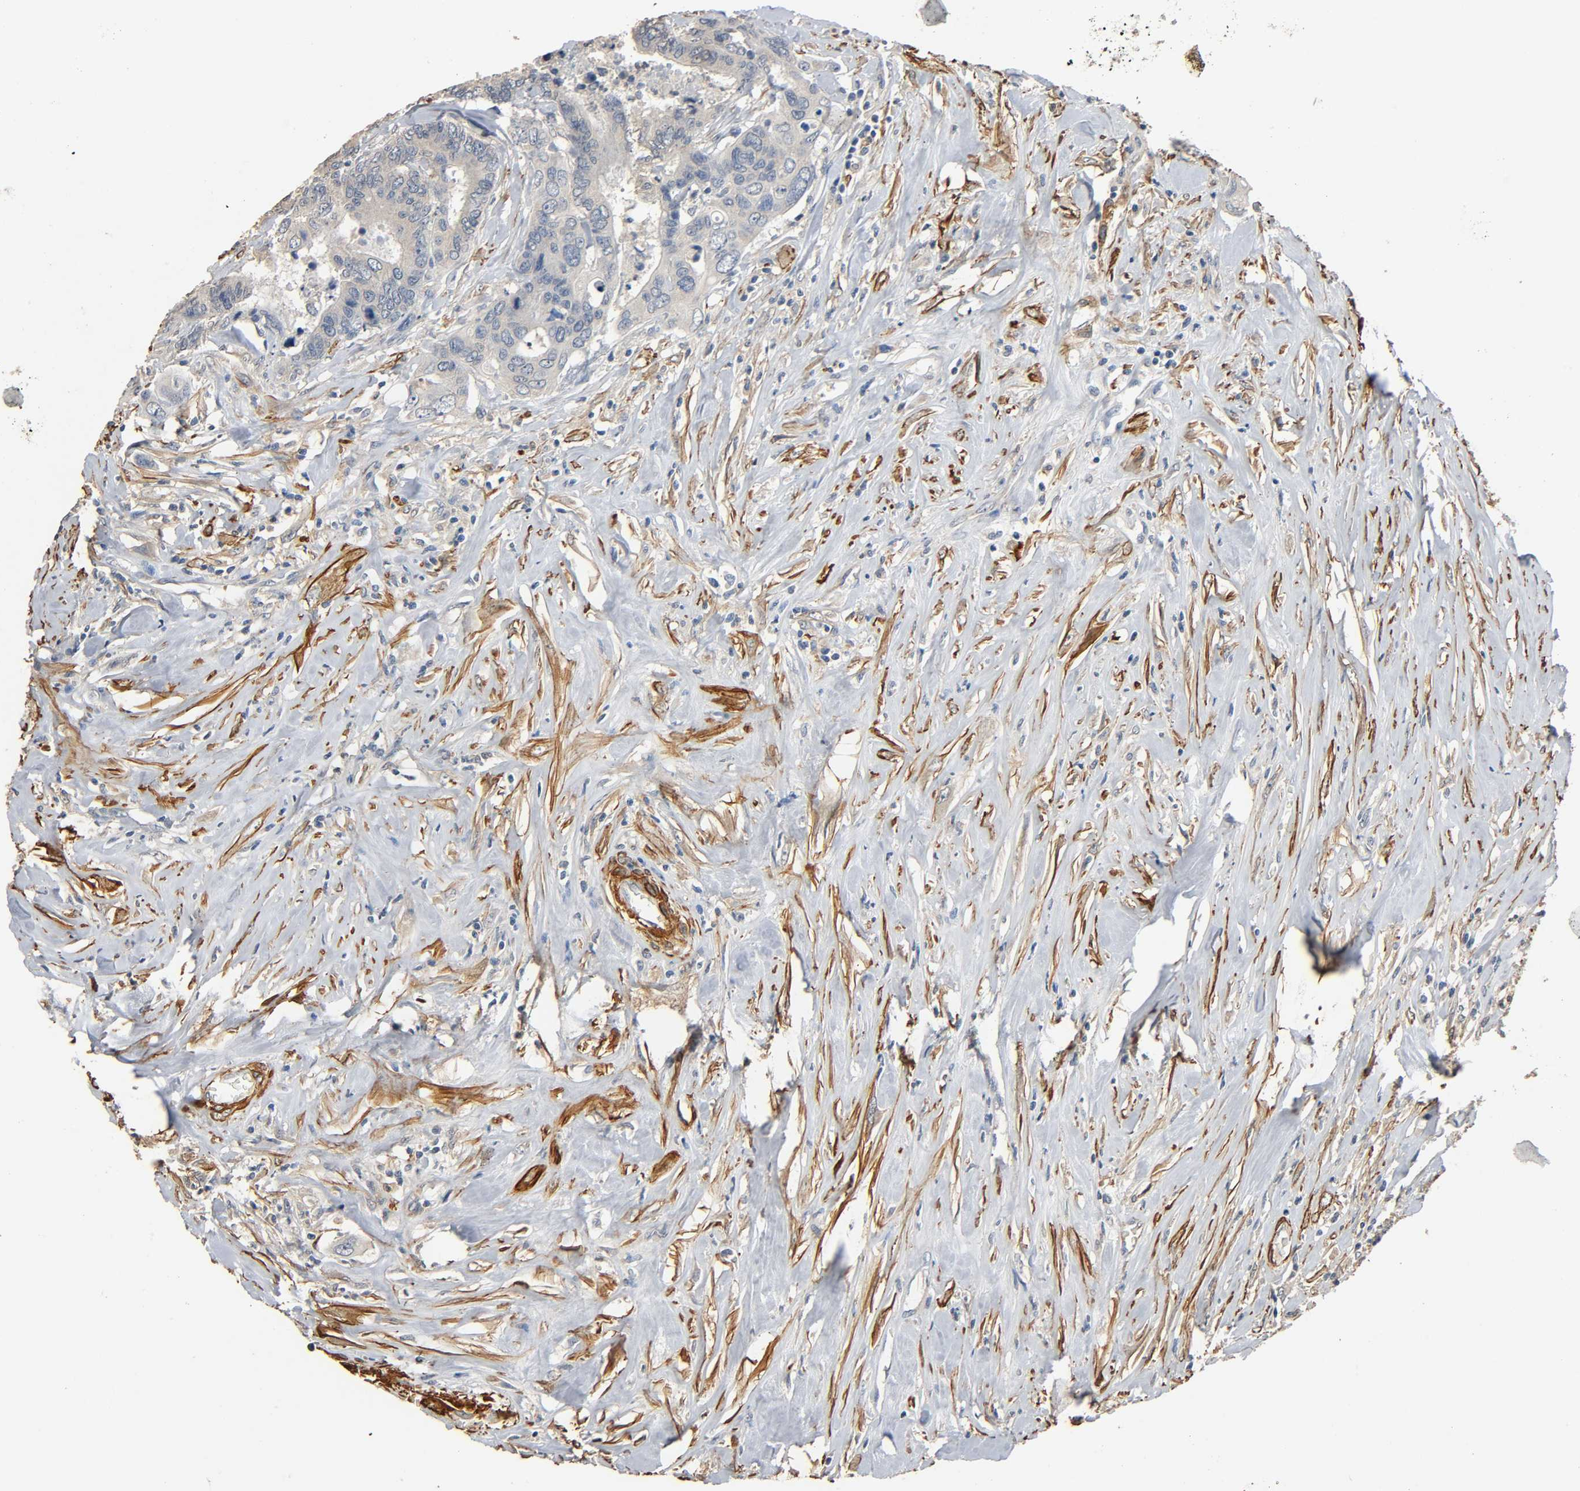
{"staining": {"intensity": "weak", "quantity": ">75%", "location": "cytoplasmic/membranous"}, "tissue": "colorectal cancer", "cell_type": "Tumor cells", "image_type": "cancer", "snomed": [{"axis": "morphology", "description": "Adenocarcinoma, NOS"}, {"axis": "topography", "description": "Rectum"}], "caption": "Immunohistochemistry (IHC) photomicrograph of adenocarcinoma (colorectal) stained for a protein (brown), which shows low levels of weak cytoplasmic/membranous positivity in about >75% of tumor cells.", "gene": "GSTA3", "patient": {"sex": "male", "age": 55}}